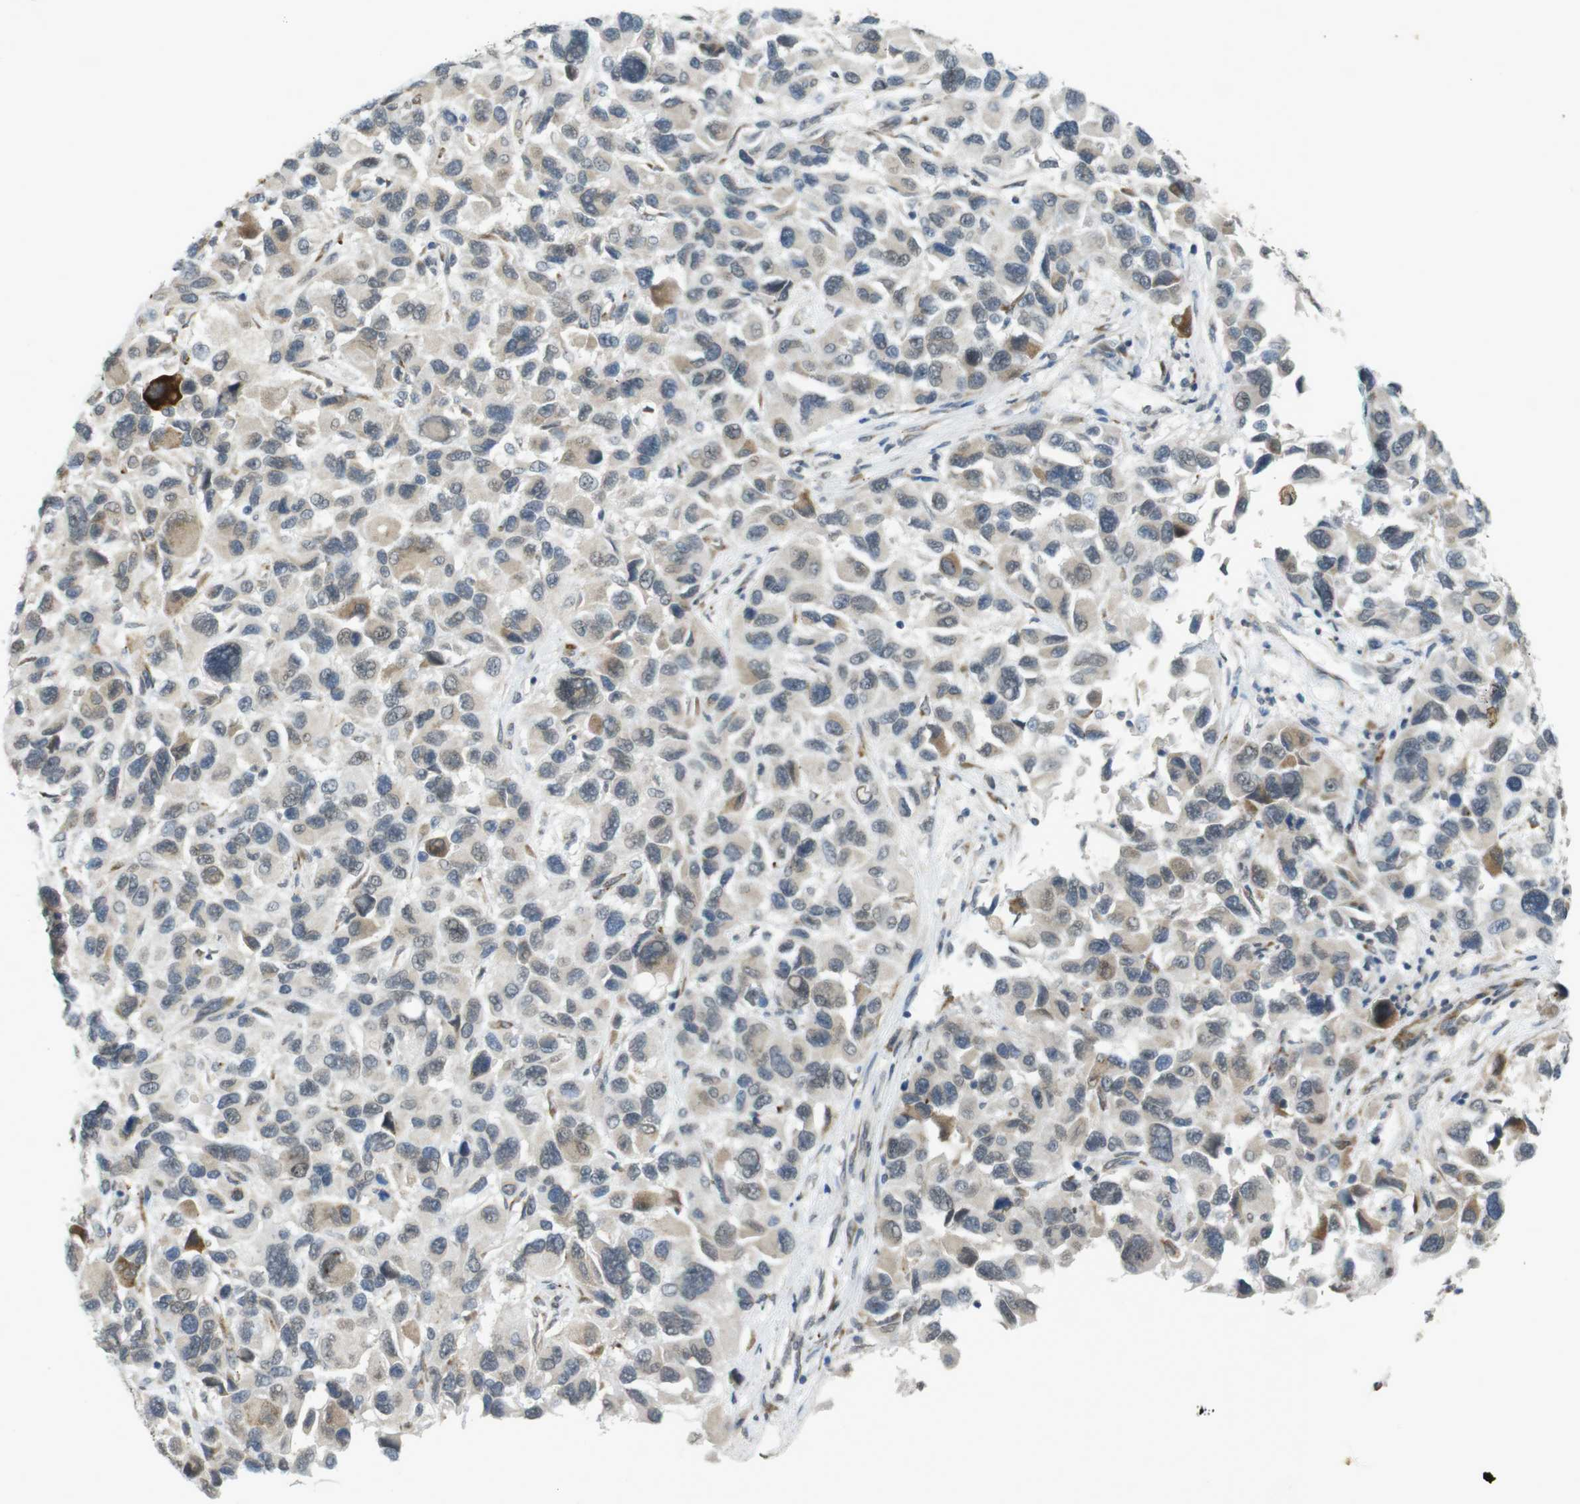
{"staining": {"intensity": "weak", "quantity": "<25%", "location": "cytoplasmic/membranous"}, "tissue": "melanoma", "cell_type": "Tumor cells", "image_type": "cancer", "snomed": [{"axis": "morphology", "description": "Malignant melanoma, NOS"}, {"axis": "topography", "description": "Skin"}], "caption": "Immunohistochemical staining of human melanoma shows no significant staining in tumor cells.", "gene": "FZD10", "patient": {"sex": "male", "age": 53}}